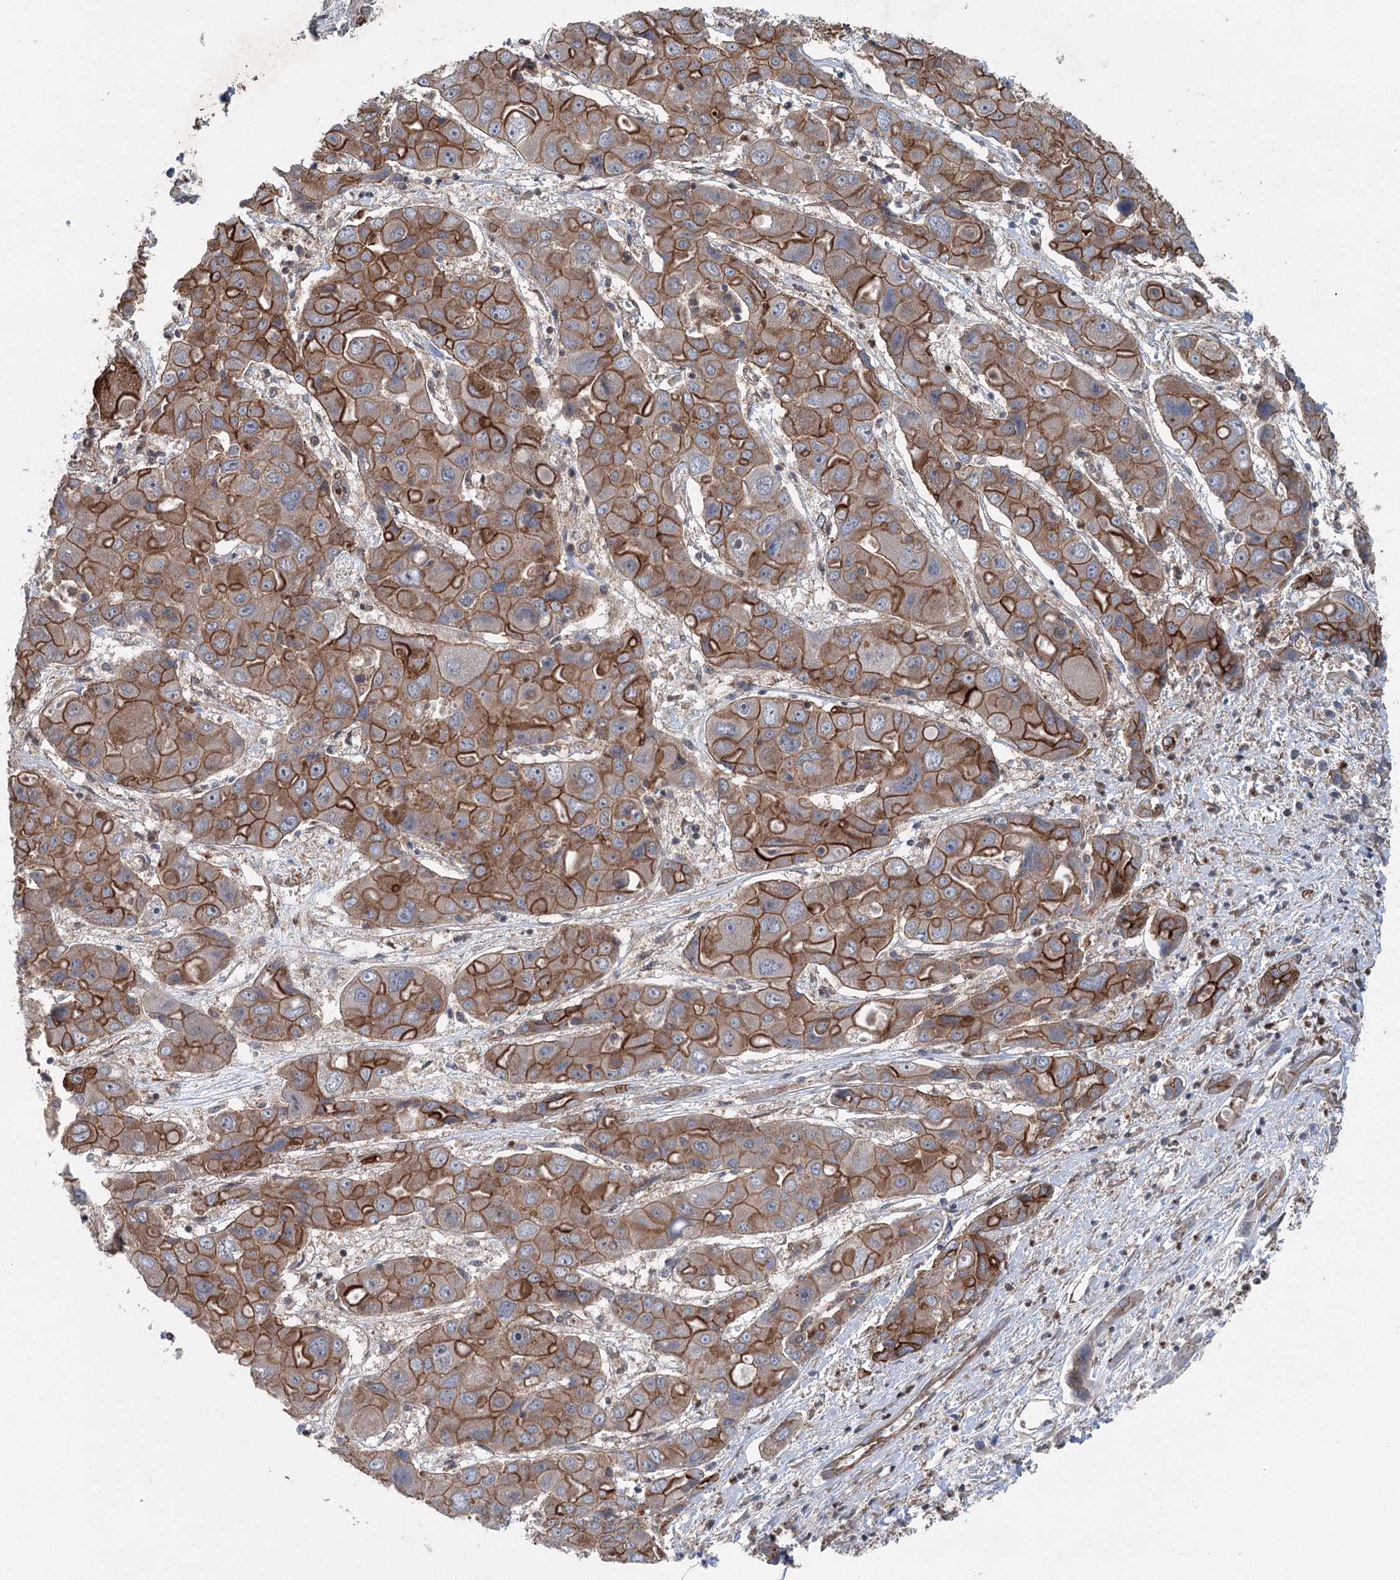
{"staining": {"intensity": "strong", "quantity": ">75%", "location": "cytoplasmic/membranous"}, "tissue": "liver cancer", "cell_type": "Tumor cells", "image_type": "cancer", "snomed": [{"axis": "morphology", "description": "Cholangiocarcinoma"}, {"axis": "topography", "description": "Liver"}], "caption": "Human cholangiocarcinoma (liver) stained with a protein marker shows strong staining in tumor cells.", "gene": "IQSEC1", "patient": {"sex": "male", "age": 67}}